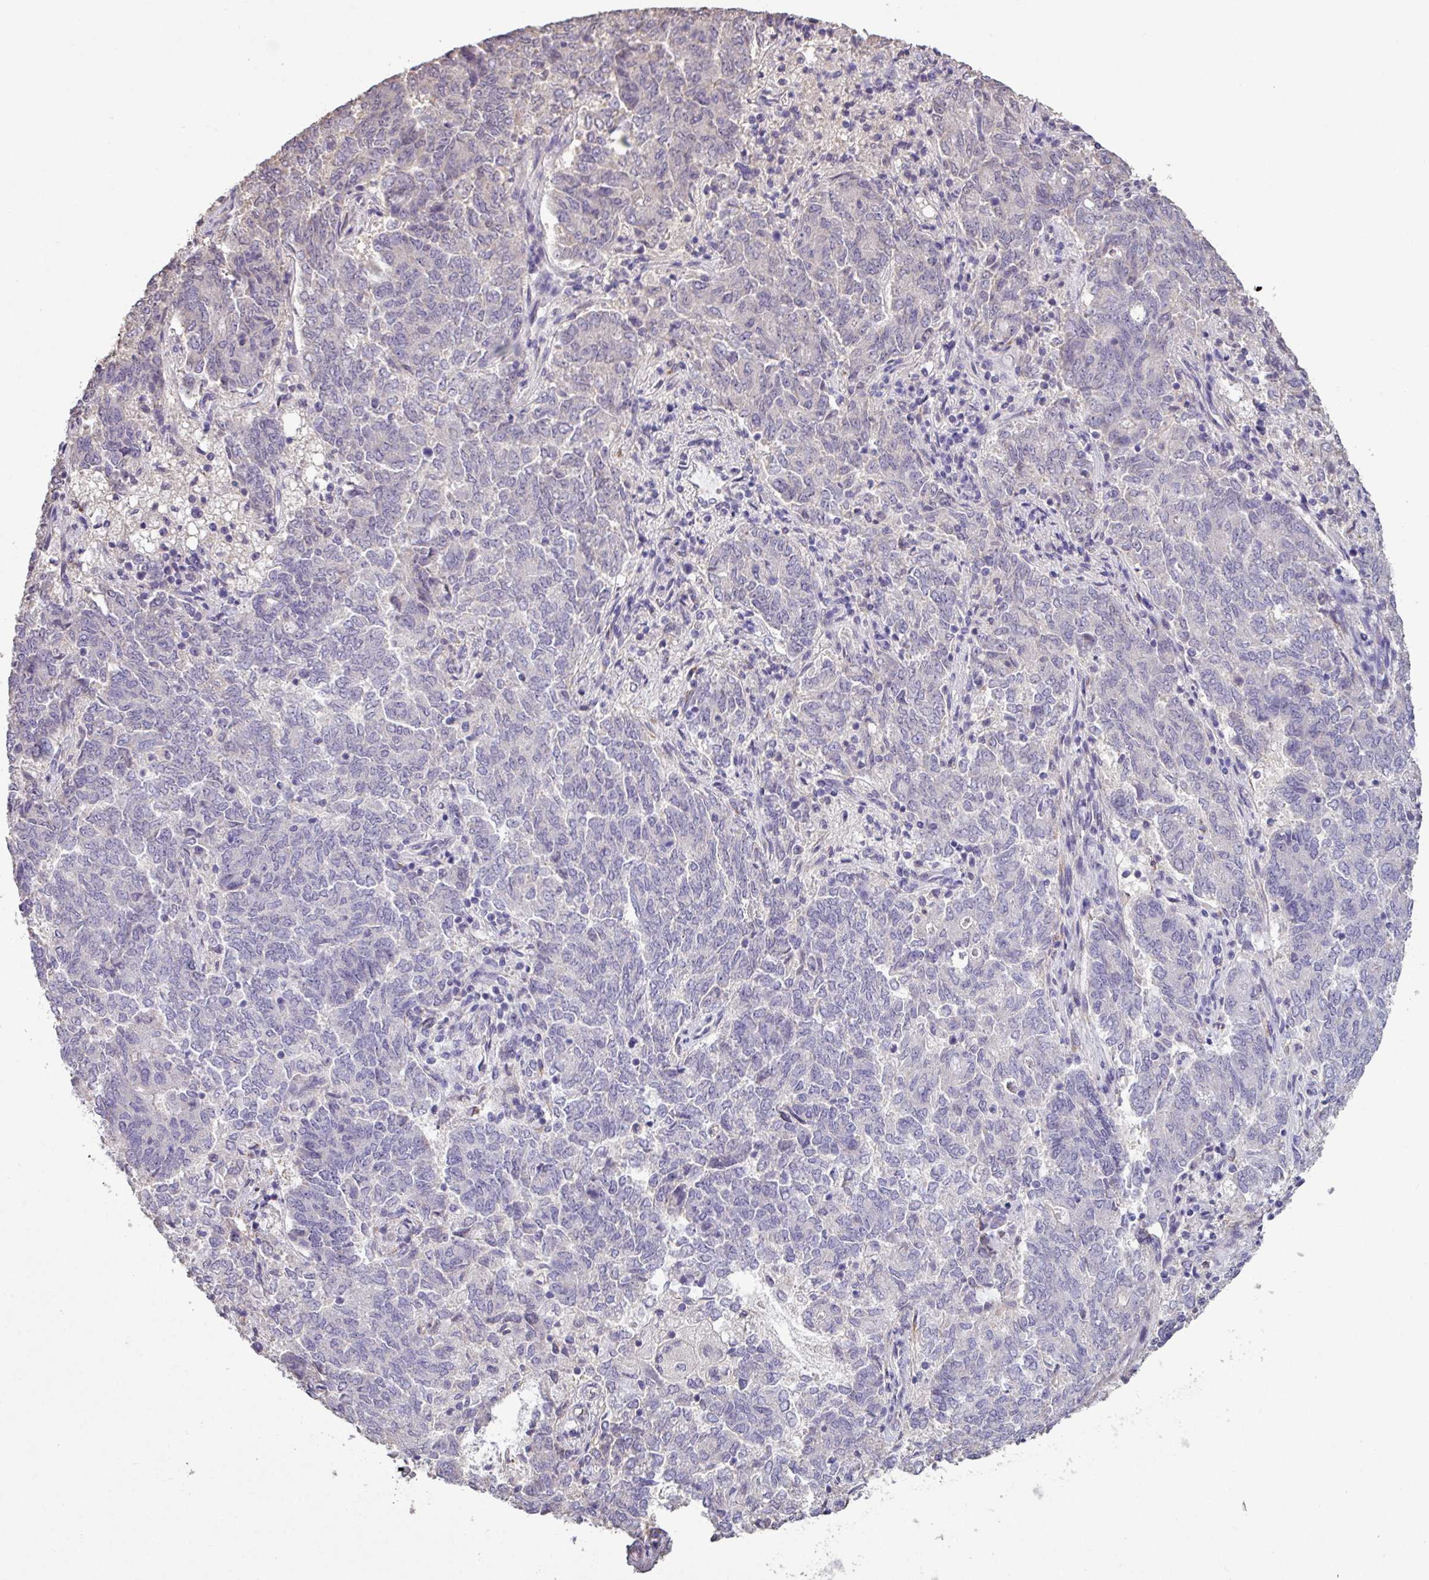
{"staining": {"intensity": "negative", "quantity": "none", "location": "none"}, "tissue": "endometrial cancer", "cell_type": "Tumor cells", "image_type": "cancer", "snomed": [{"axis": "morphology", "description": "Adenocarcinoma, NOS"}, {"axis": "topography", "description": "Endometrium"}], "caption": "Micrograph shows no protein staining in tumor cells of adenocarcinoma (endometrial) tissue.", "gene": "ISLR", "patient": {"sex": "female", "age": 80}}